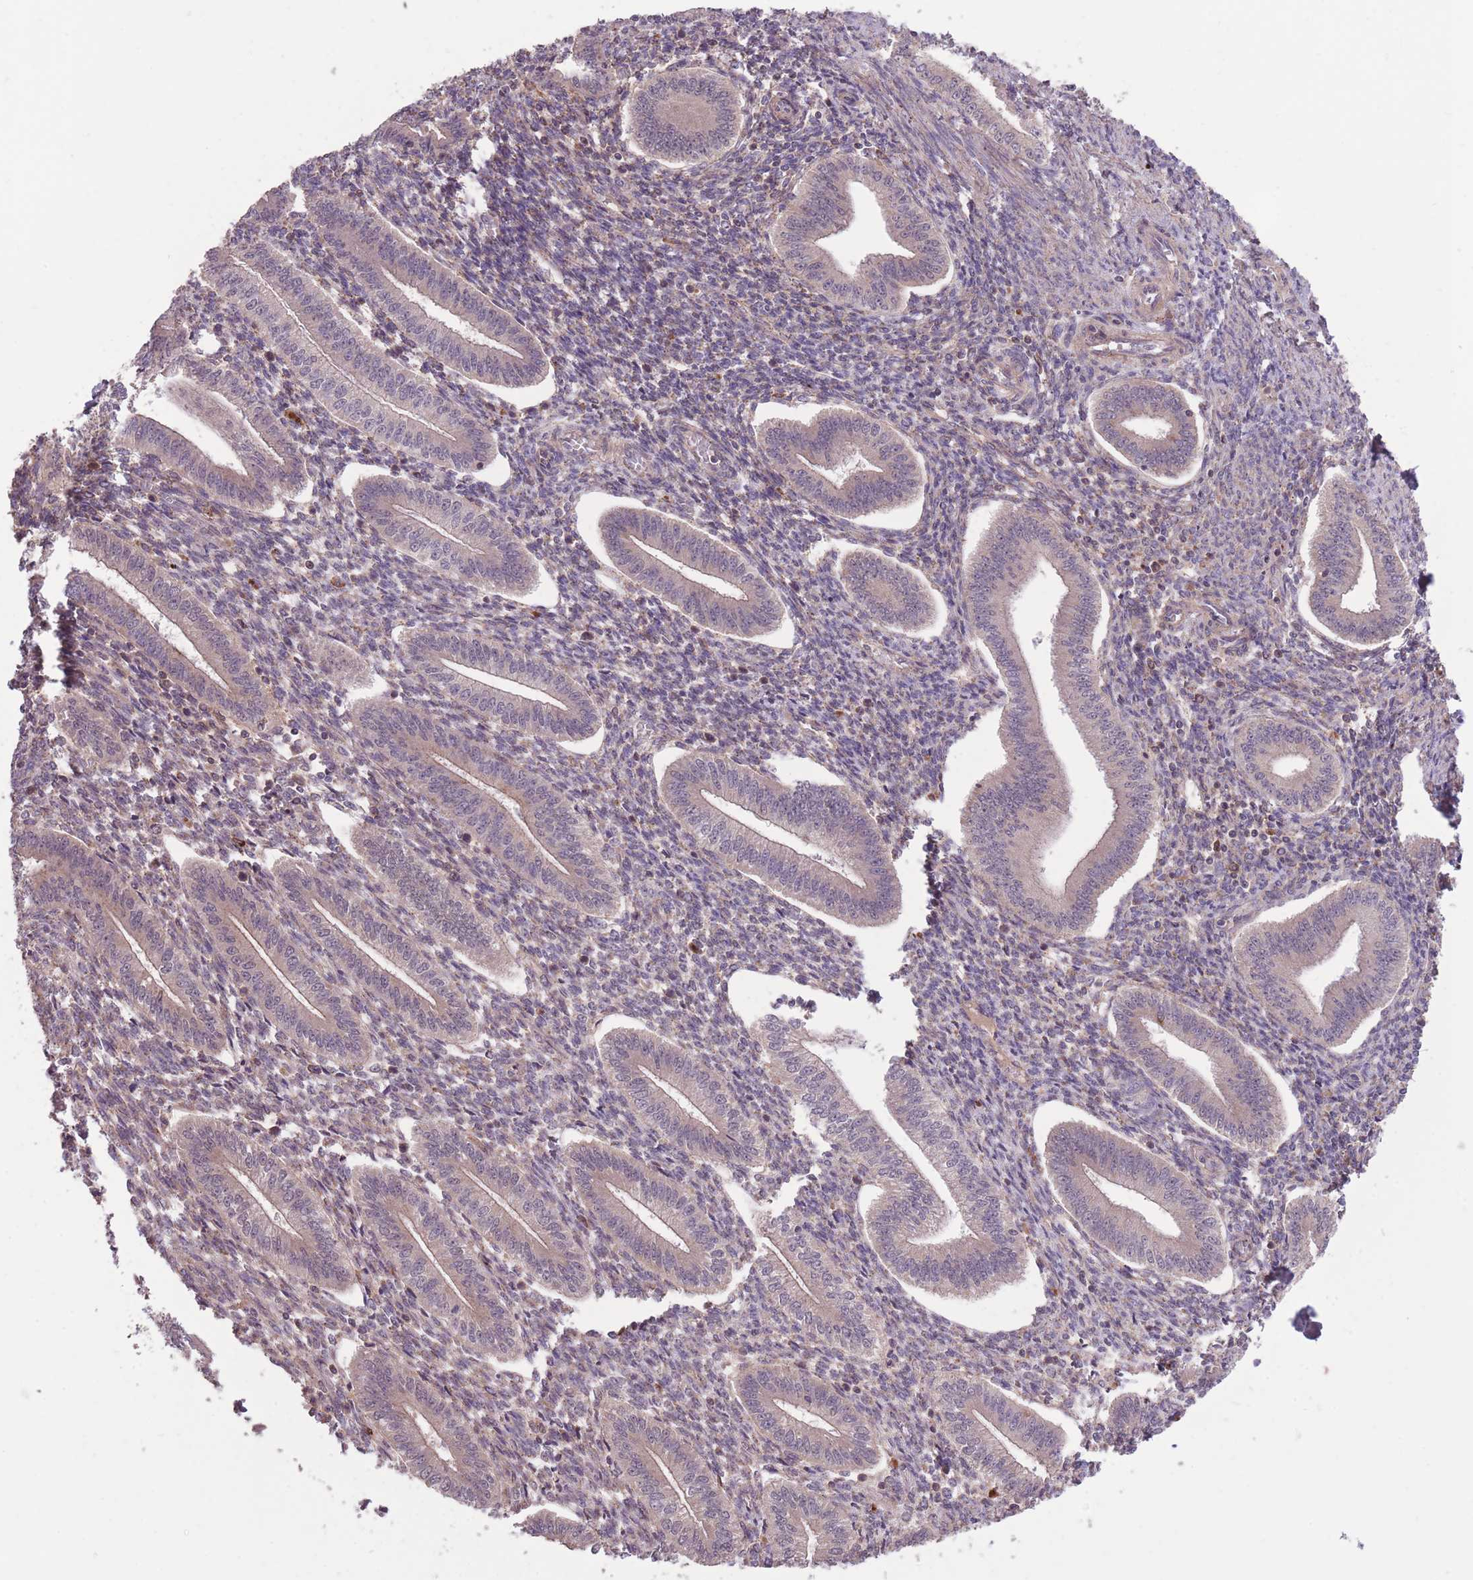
{"staining": {"intensity": "weak", "quantity": "25%-75%", "location": "cytoplasmic/membranous"}, "tissue": "endometrium", "cell_type": "Cells in endometrial stroma", "image_type": "normal", "snomed": [{"axis": "morphology", "description": "Normal tissue, NOS"}, {"axis": "topography", "description": "Endometrium"}], "caption": "IHC of benign endometrium shows low levels of weak cytoplasmic/membranous positivity in about 25%-75% of cells in endometrial stroma.", "gene": "POLR3F", "patient": {"sex": "female", "age": 34}}